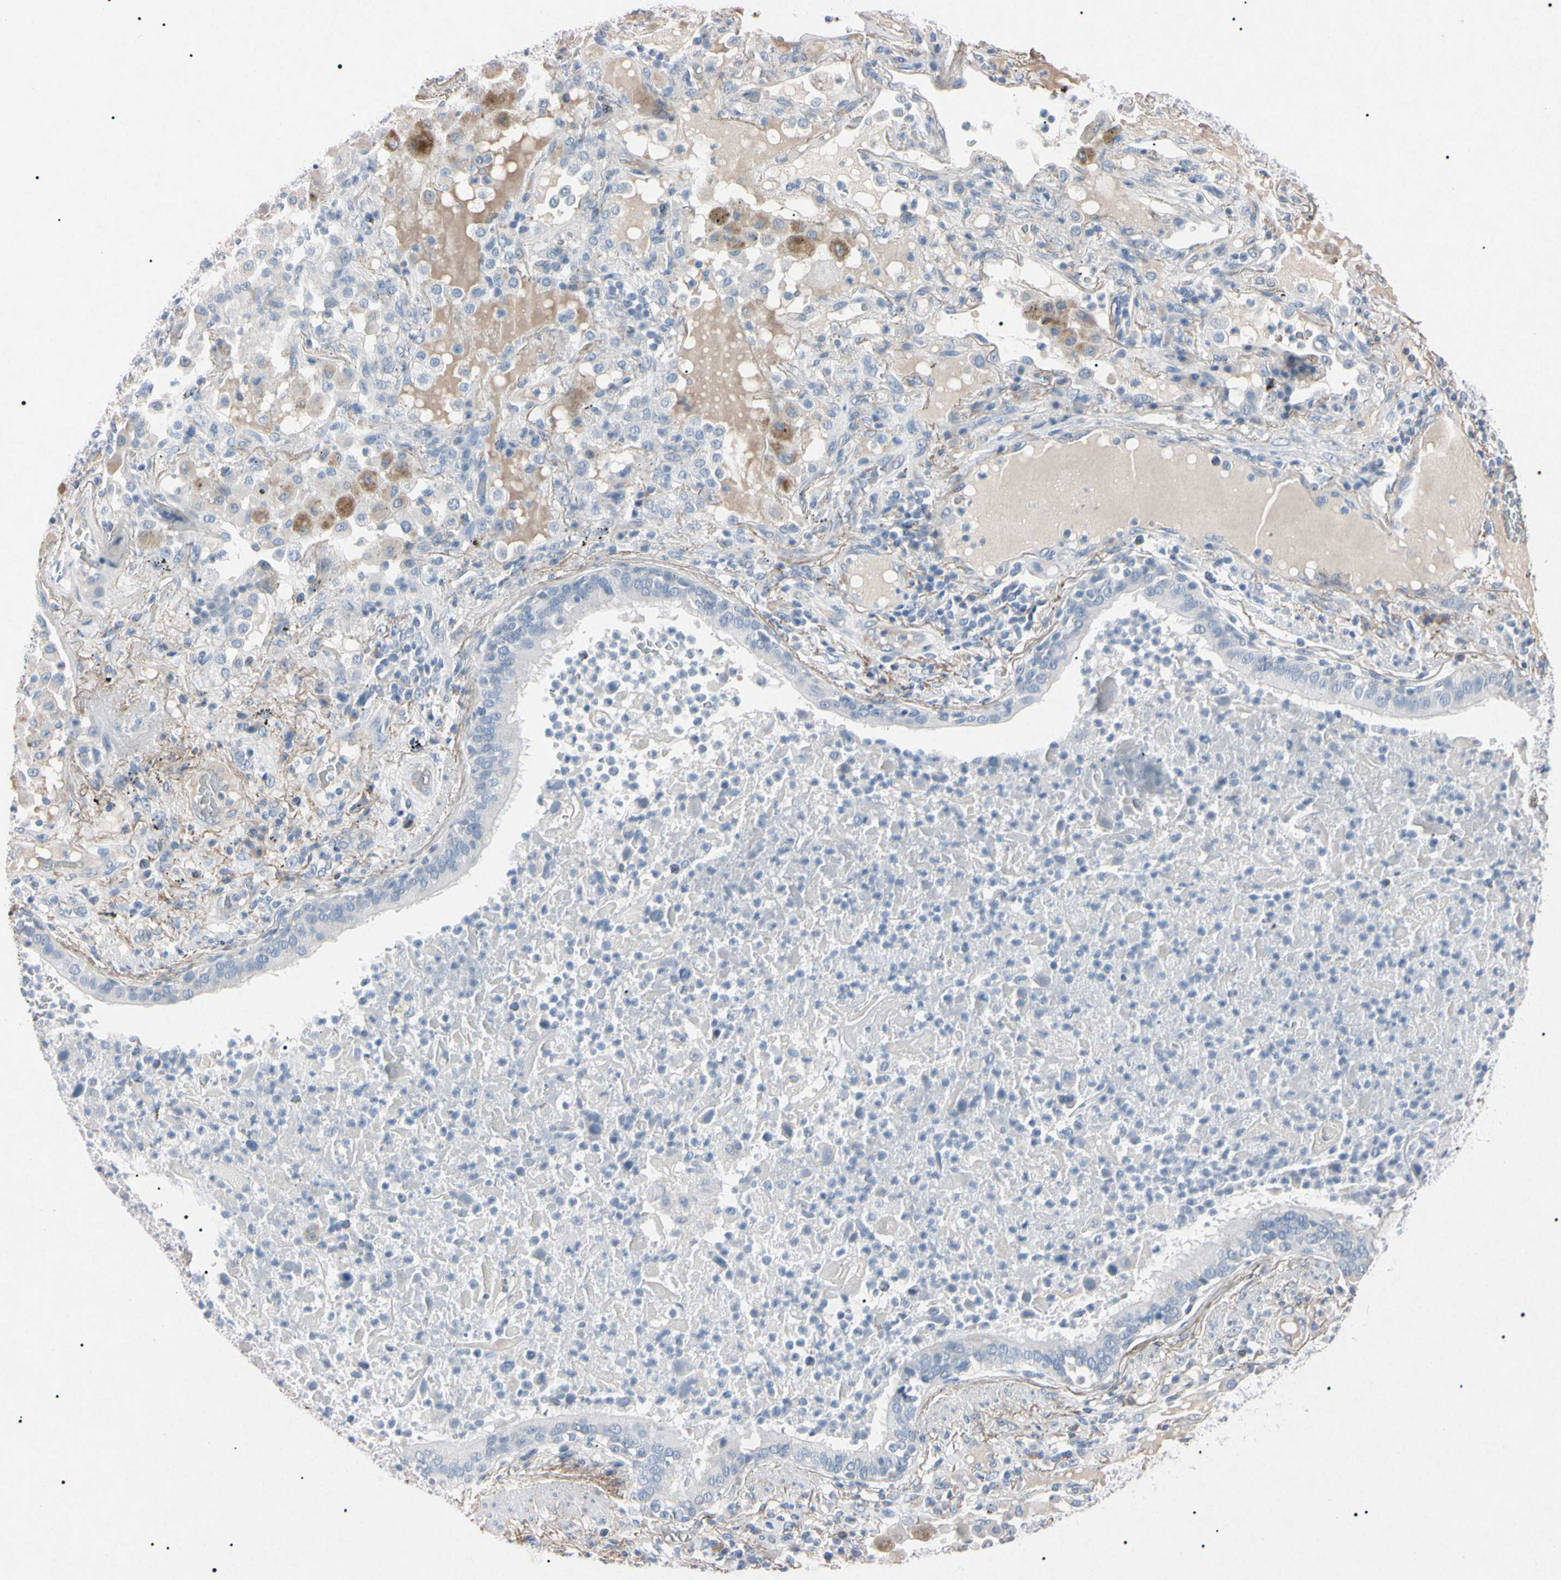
{"staining": {"intensity": "negative", "quantity": "none", "location": "none"}, "tissue": "lung cancer", "cell_type": "Tumor cells", "image_type": "cancer", "snomed": [{"axis": "morphology", "description": "Squamous cell carcinoma, NOS"}, {"axis": "topography", "description": "Lung"}], "caption": "Immunohistochemistry photomicrograph of human lung cancer stained for a protein (brown), which shows no positivity in tumor cells.", "gene": "ELN", "patient": {"sex": "male", "age": 57}}